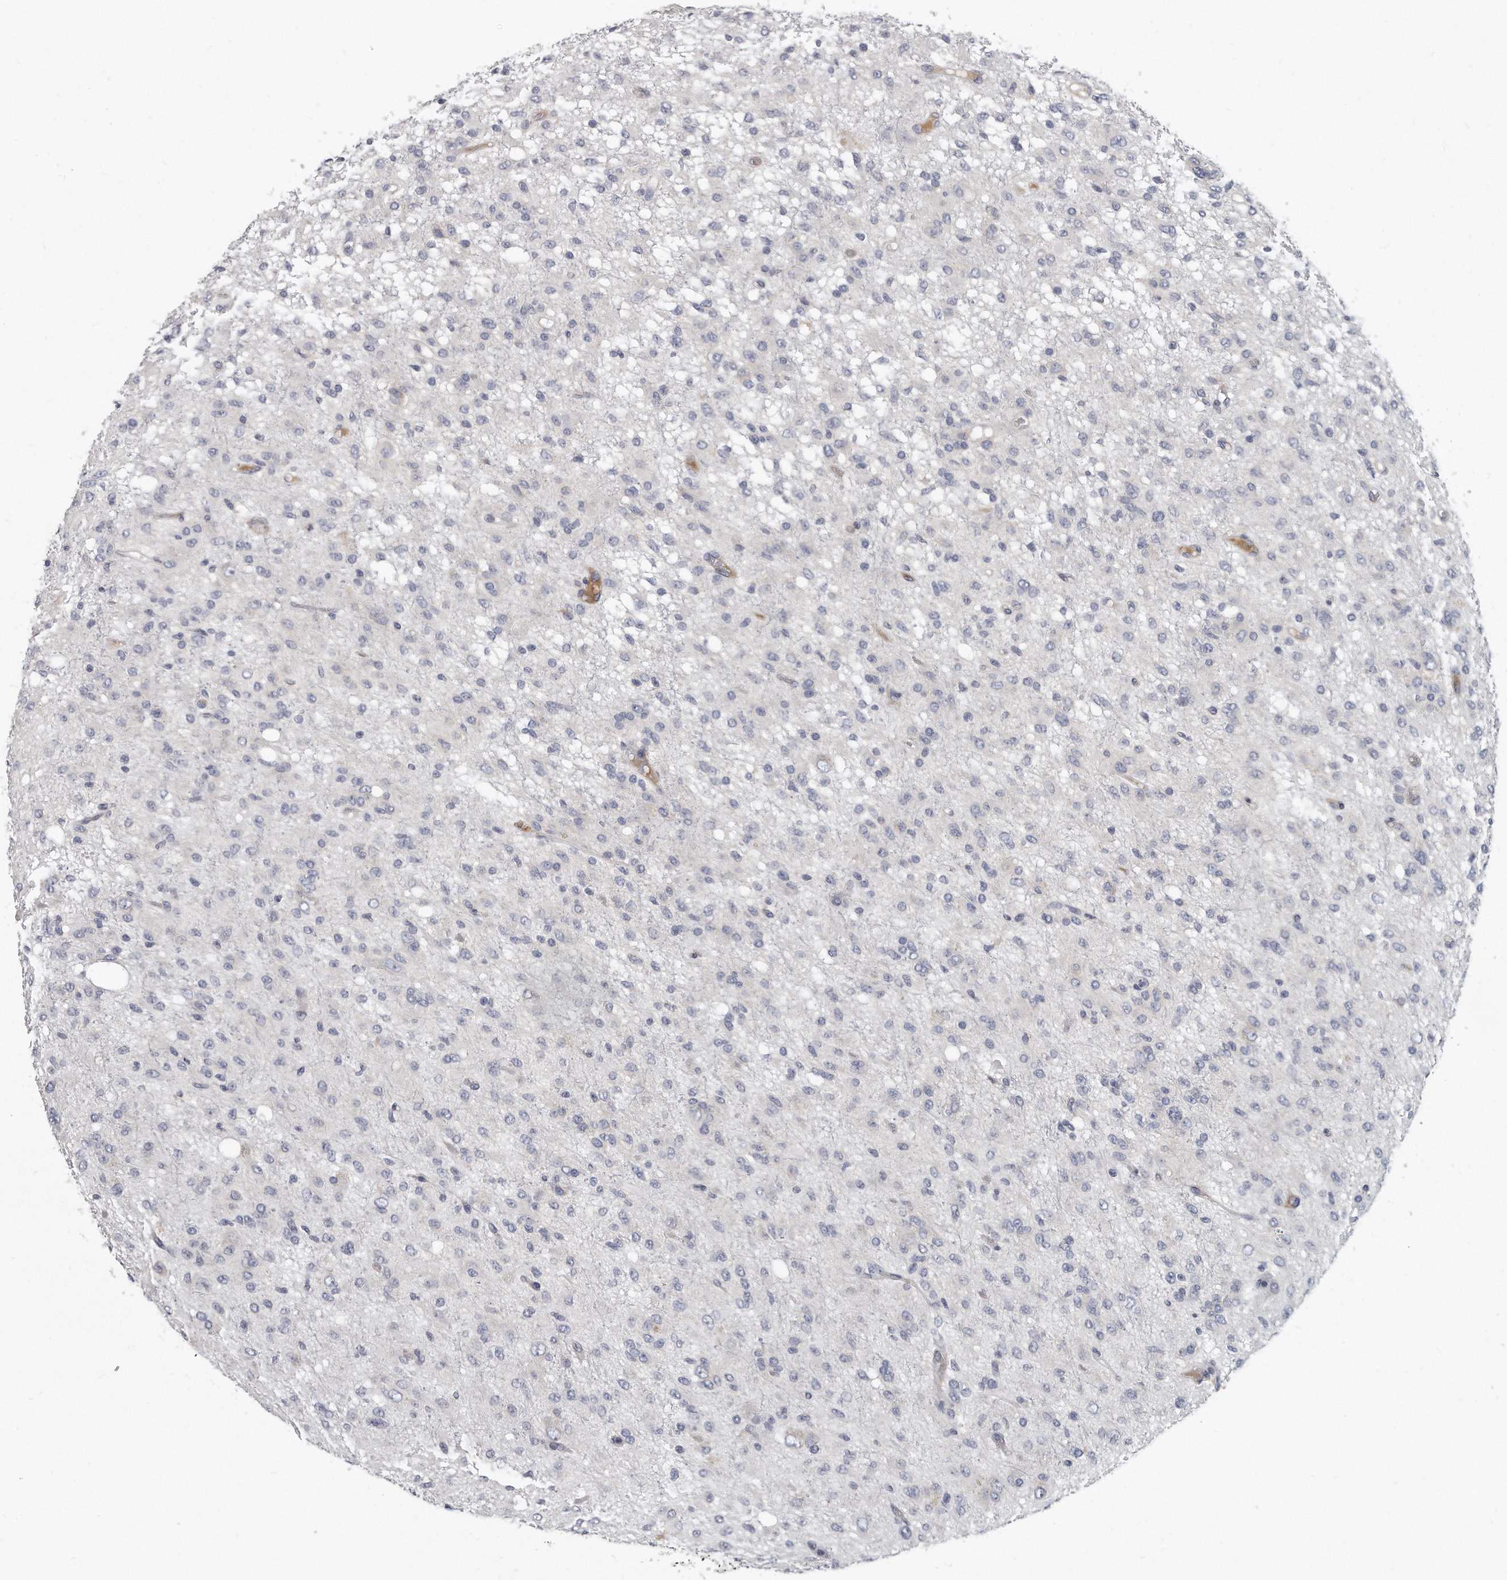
{"staining": {"intensity": "negative", "quantity": "none", "location": "none"}, "tissue": "glioma", "cell_type": "Tumor cells", "image_type": "cancer", "snomed": [{"axis": "morphology", "description": "Glioma, malignant, High grade"}, {"axis": "topography", "description": "Brain"}], "caption": "Image shows no significant protein expression in tumor cells of malignant glioma (high-grade).", "gene": "PLEKHA6", "patient": {"sex": "female", "age": 59}}